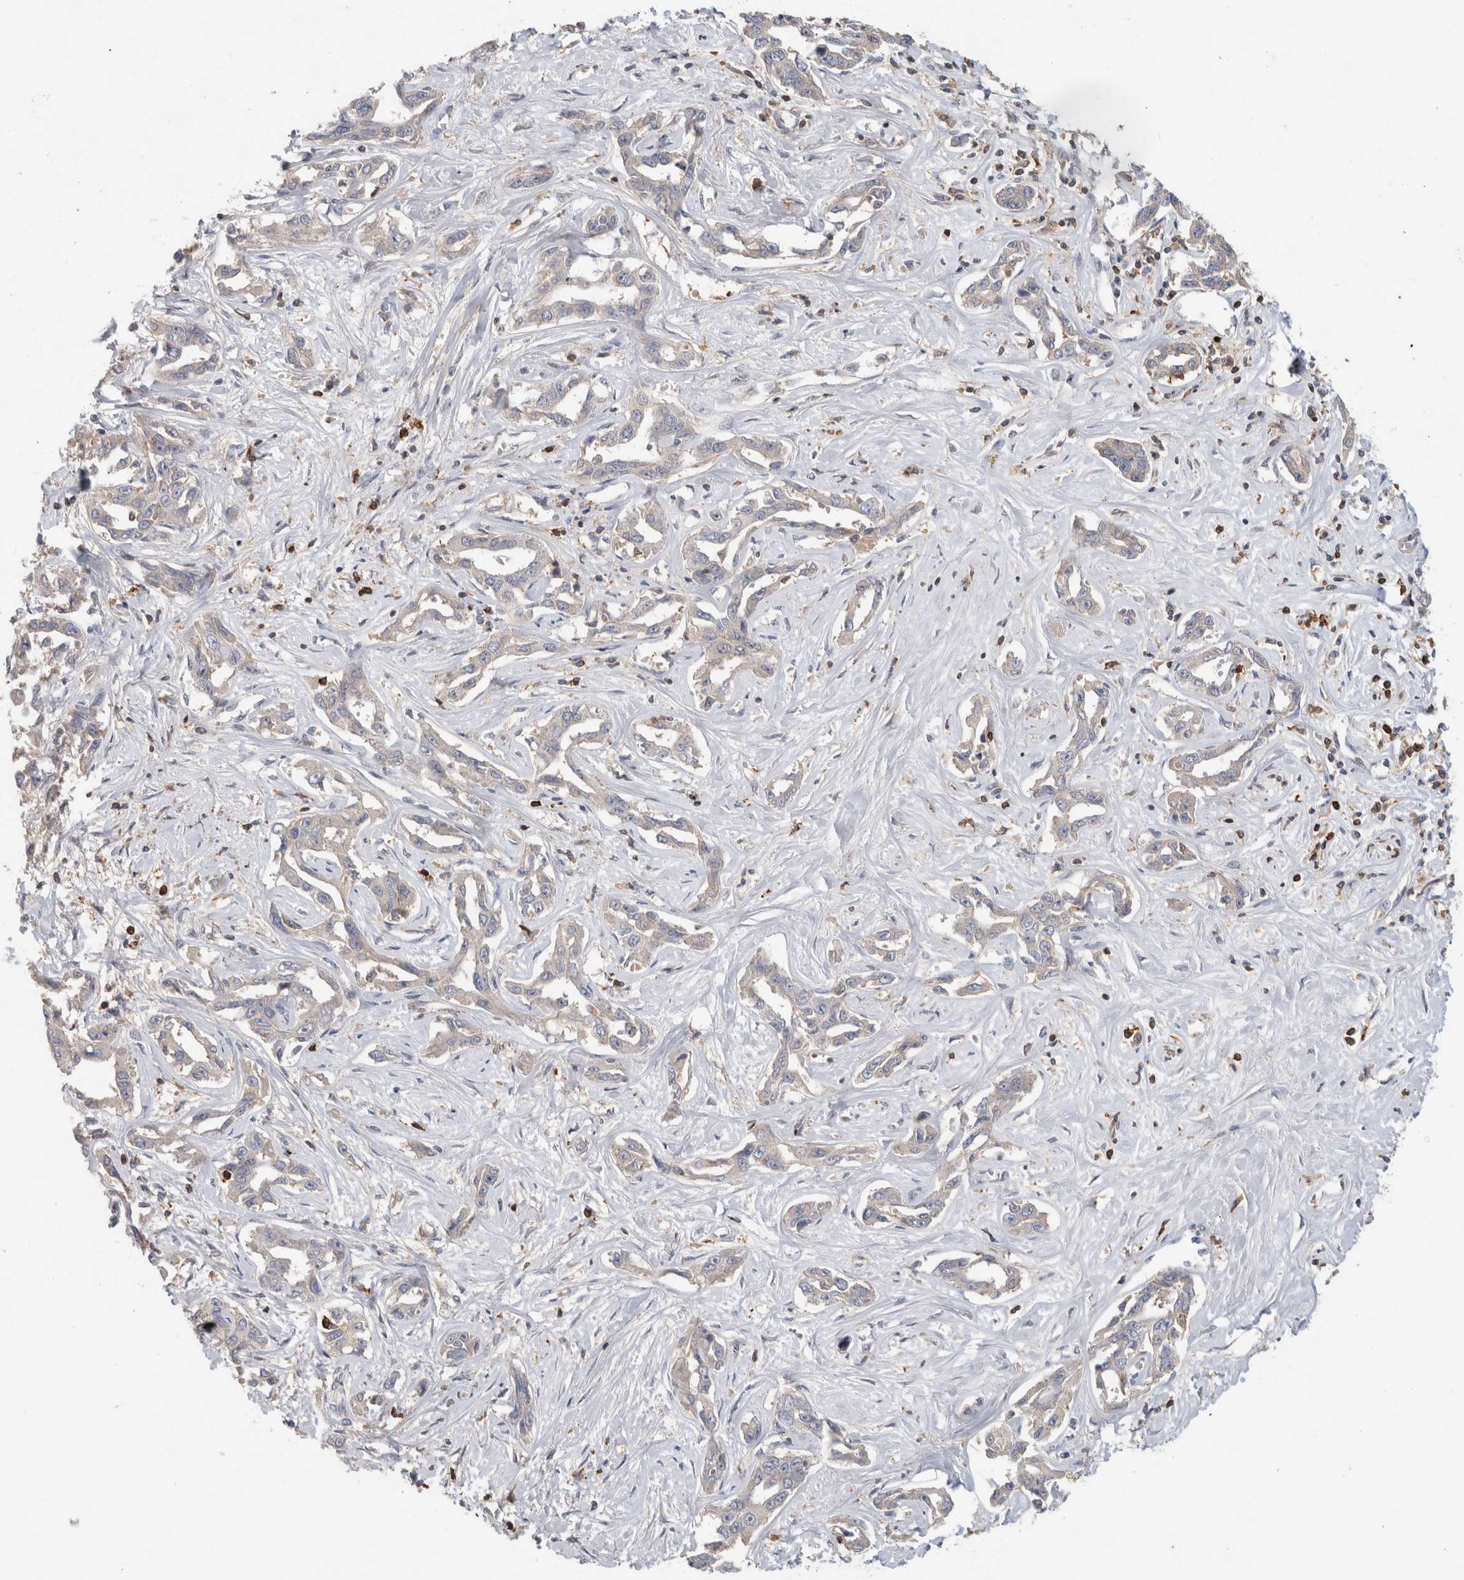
{"staining": {"intensity": "negative", "quantity": "none", "location": "none"}, "tissue": "liver cancer", "cell_type": "Tumor cells", "image_type": "cancer", "snomed": [{"axis": "morphology", "description": "Cholangiocarcinoma"}, {"axis": "topography", "description": "Liver"}], "caption": "An immunohistochemistry histopathology image of liver cancer (cholangiocarcinoma) is shown. There is no staining in tumor cells of liver cancer (cholangiocarcinoma). The staining was performed using DAB to visualize the protein expression in brown, while the nuclei were stained in blue with hematoxylin (Magnification: 20x).", "gene": "GFRA2", "patient": {"sex": "male", "age": 59}}